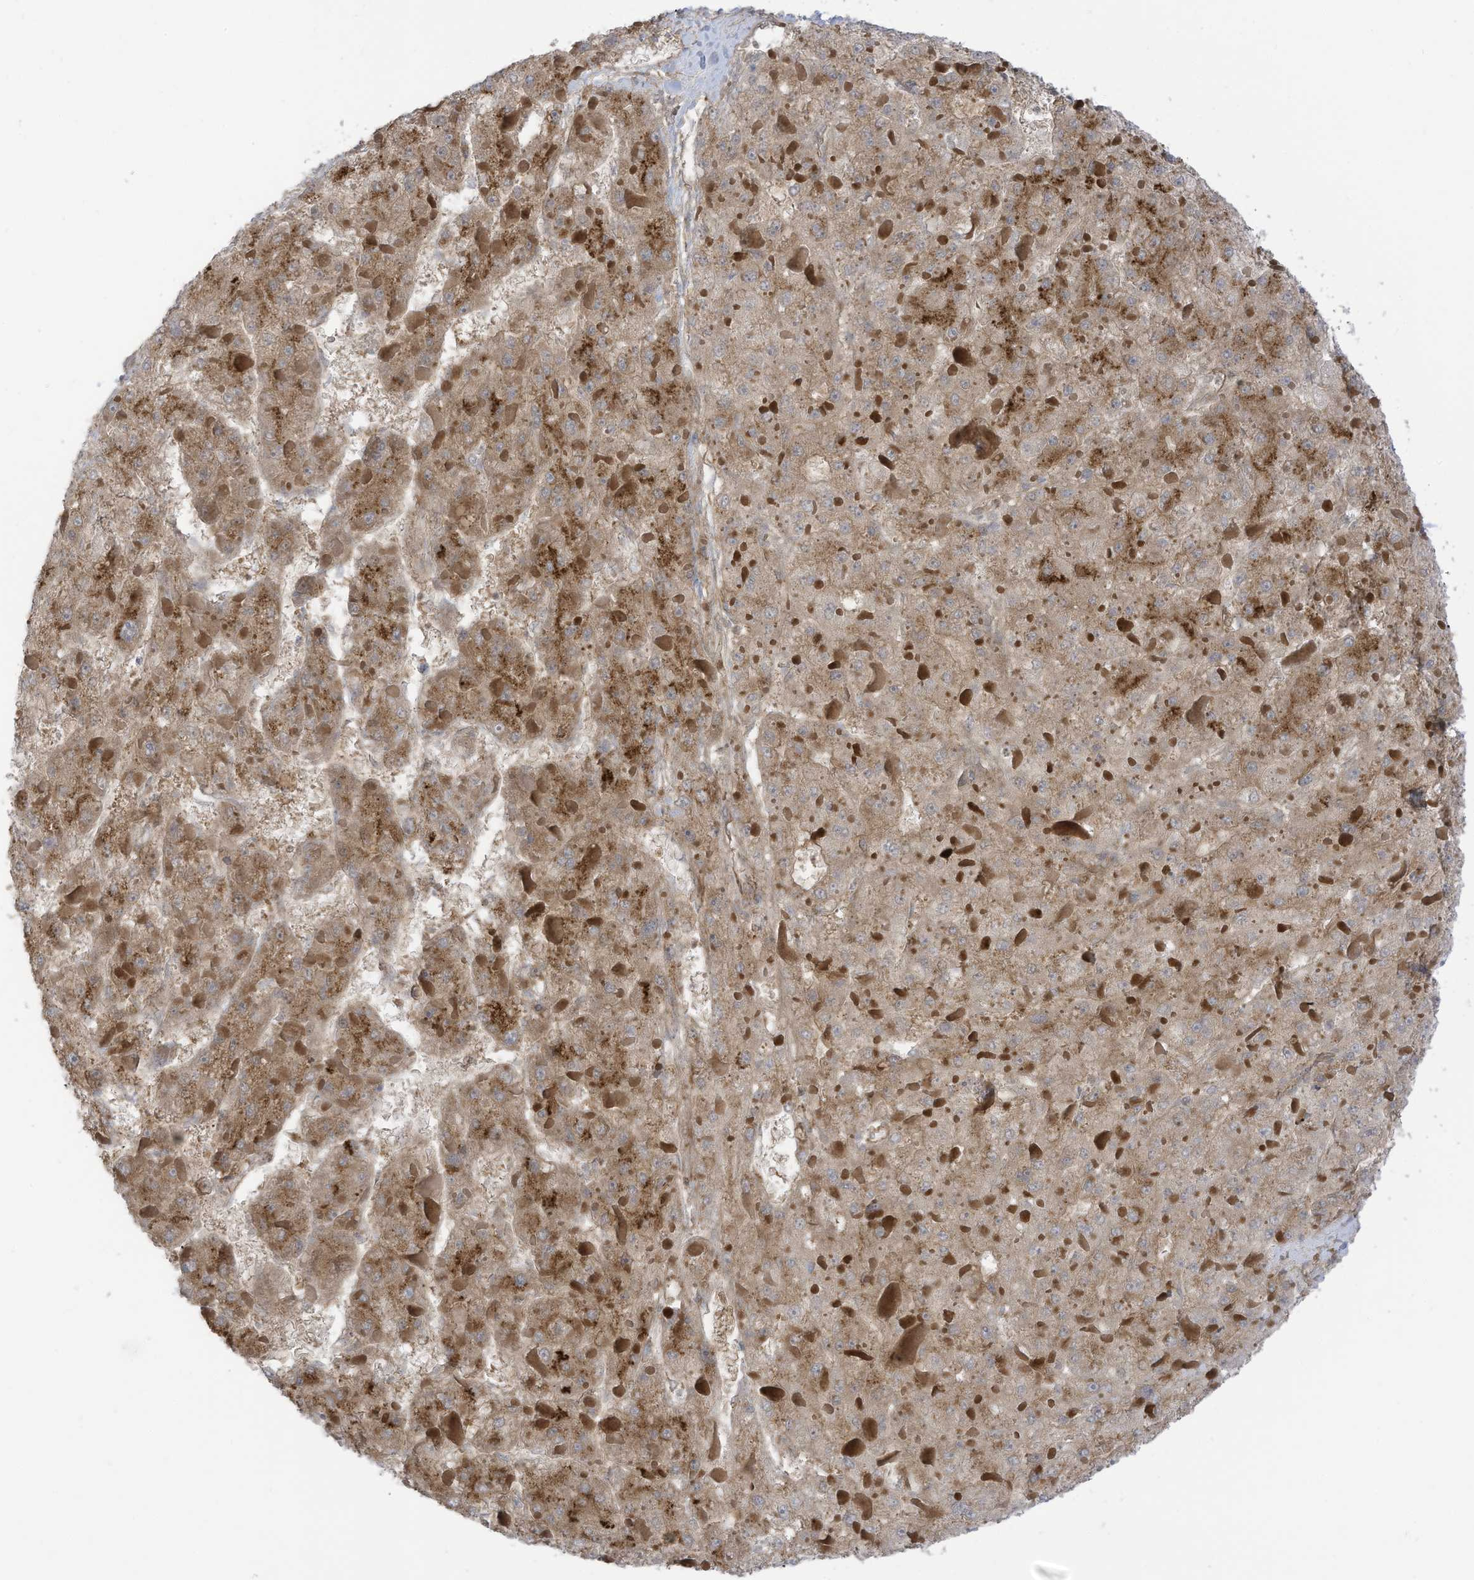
{"staining": {"intensity": "moderate", "quantity": ">75%", "location": "cytoplasmic/membranous"}, "tissue": "liver cancer", "cell_type": "Tumor cells", "image_type": "cancer", "snomed": [{"axis": "morphology", "description": "Carcinoma, Hepatocellular, NOS"}, {"axis": "topography", "description": "Liver"}], "caption": "This is a photomicrograph of immunohistochemistry staining of liver cancer, which shows moderate staining in the cytoplasmic/membranous of tumor cells.", "gene": "REPS1", "patient": {"sex": "female", "age": 73}}